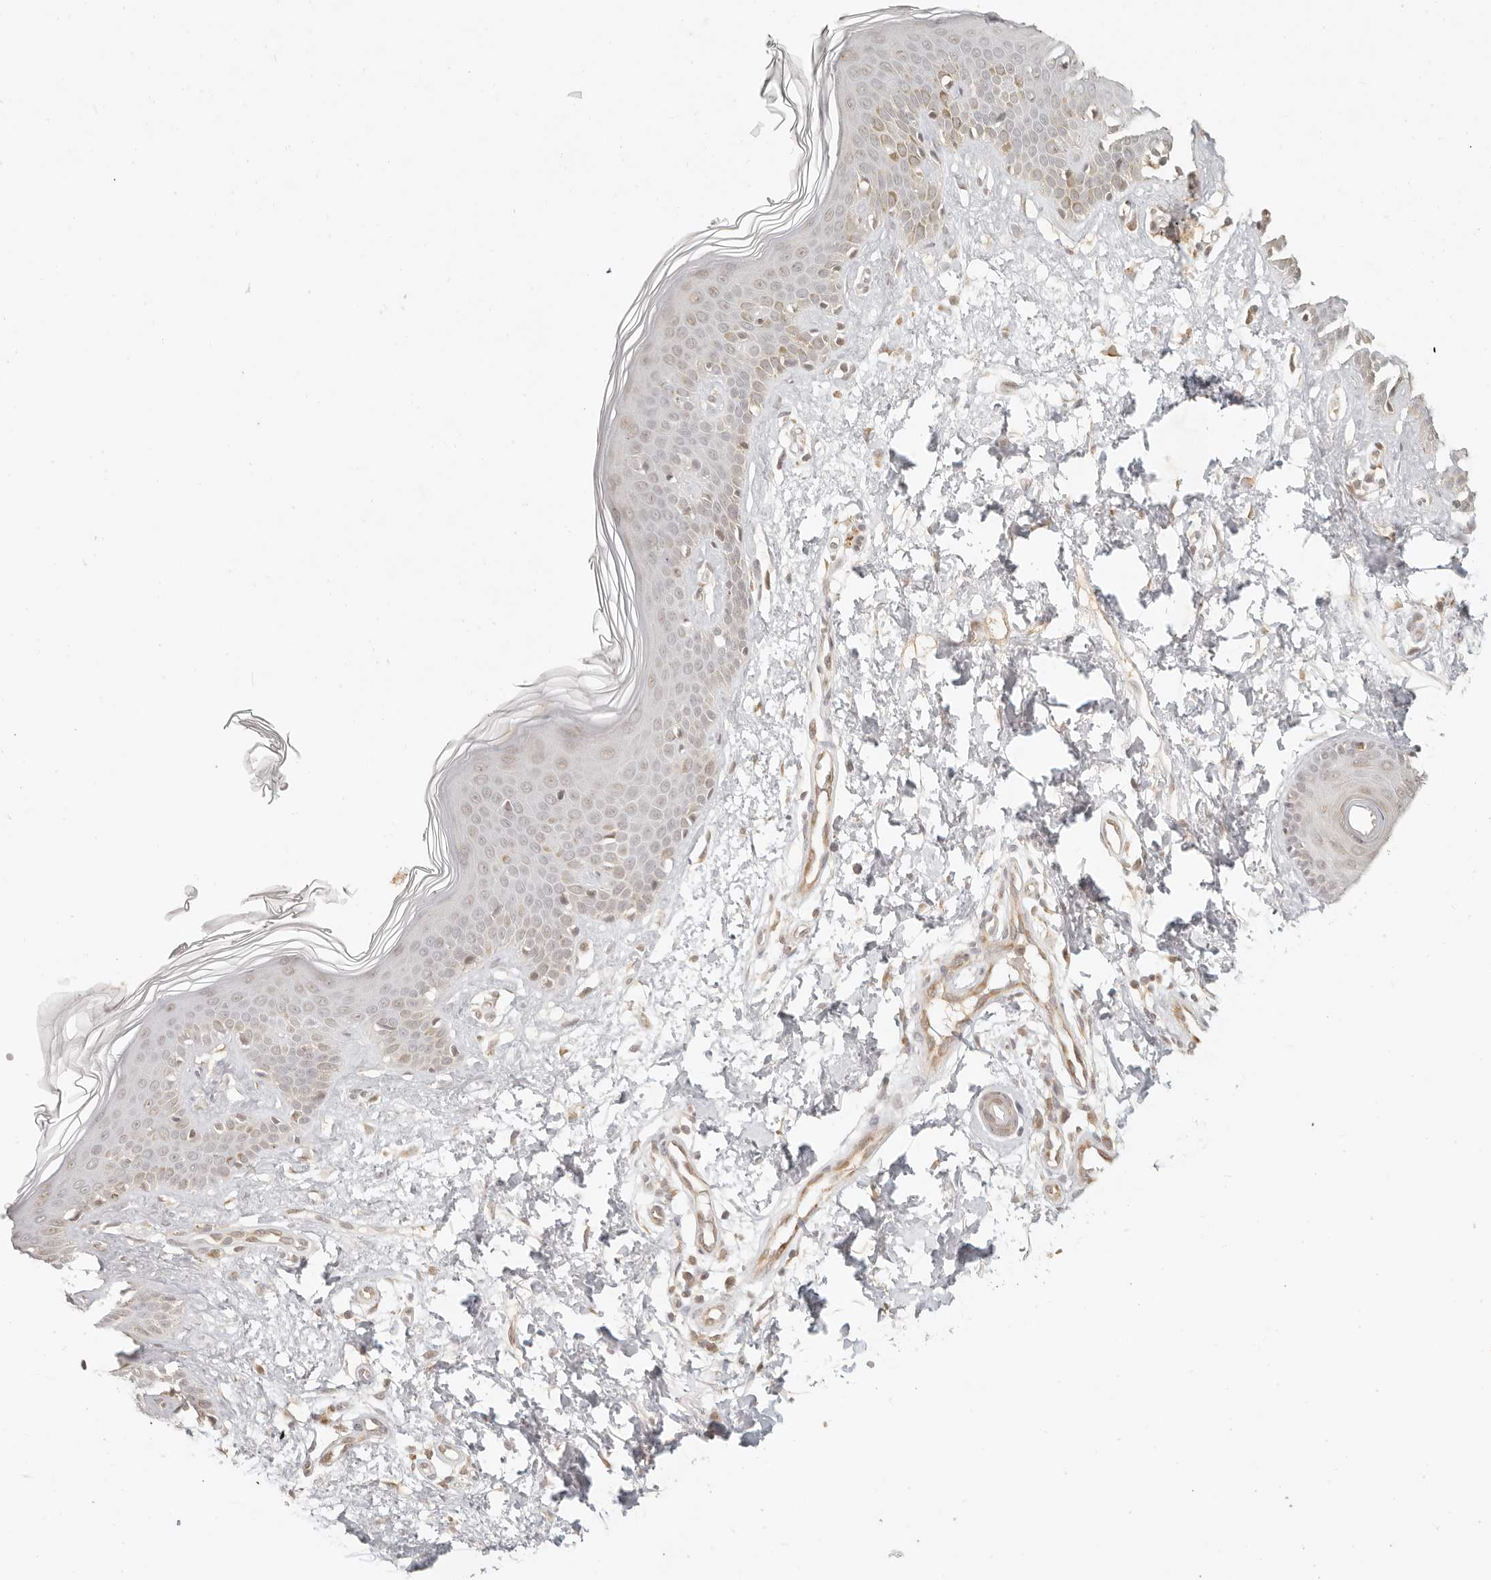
{"staining": {"intensity": "weak", "quantity": ">75%", "location": "cytoplasmic/membranous"}, "tissue": "skin", "cell_type": "Fibroblasts", "image_type": "normal", "snomed": [{"axis": "morphology", "description": "Normal tissue, NOS"}, {"axis": "topography", "description": "Skin"}], "caption": "About >75% of fibroblasts in benign skin reveal weak cytoplasmic/membranous protein positivity as visualized by brown immunohistochemical staining.", "gene": "INTS11", "patient": {"sex": "male", "age": 37}}